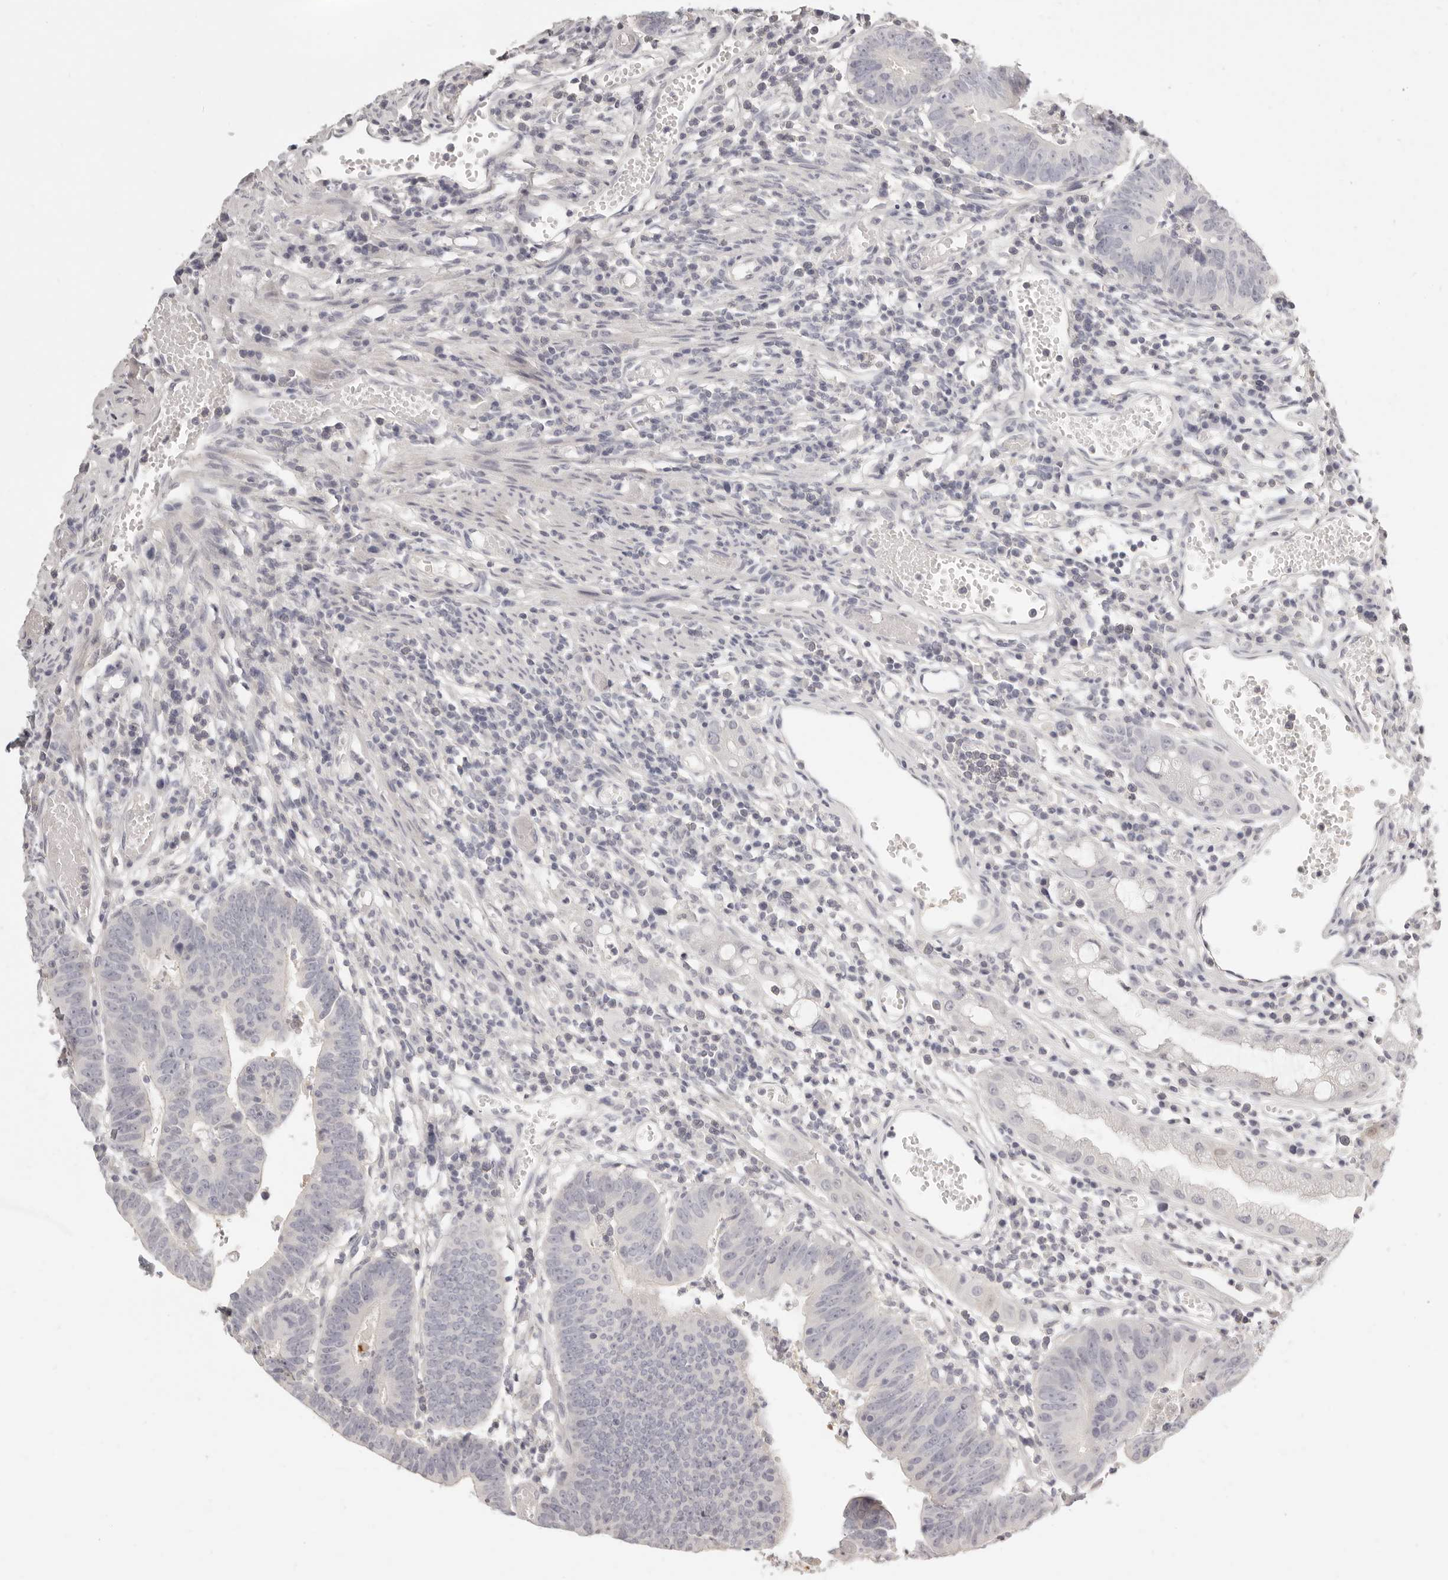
{"staining": {"intensity": "moderate", "quantity": "<25%", "location": "cytoplasmic/membranous,nuclear"}, "tissue": "colorectal cancer", "cell_type": "Tumor cells", "image_type": "cancer", "snomed": [{"axis": "morphology", "description": "Adenocarcinoma, NOS"}, {"axis": "topography", "description": "Rectum"}], "caption": "Protein expression analysis of colorectal adenocarcinoma shows moderate cytoplasmic/membranous and nuclear expression in about <25% of tumor cells.", "gene": "FABP1", "patient": {"sex": "female", "age": 65}}